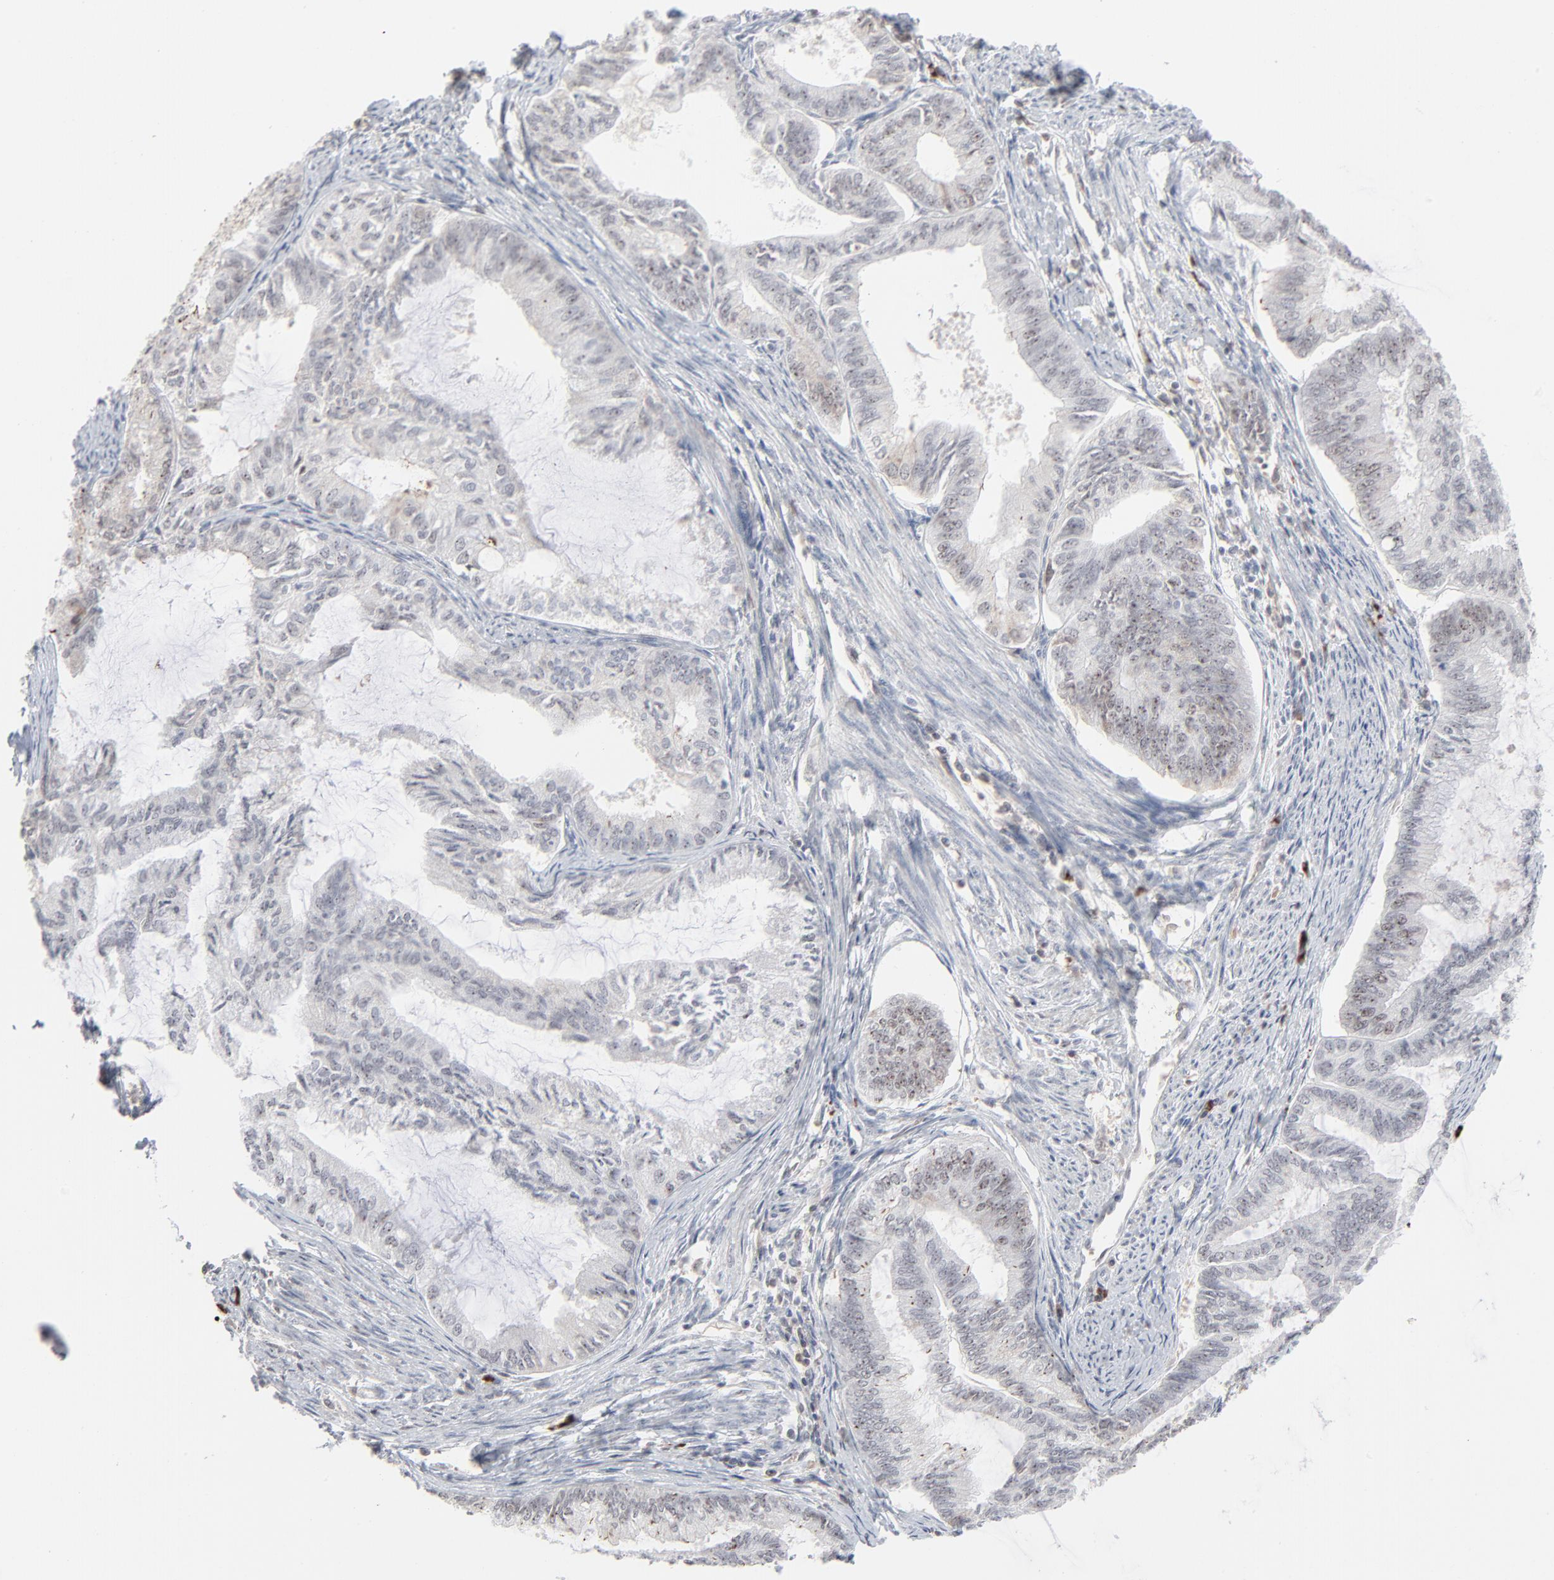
{"staining": {"intensity": "weak", "quantity": "<25%", "location": "nuclear"}, "tissue": "endometrial cancer", "cell_type": "Tumor cells", "image_type": "cancer", "snomed": [{"axis": "morphology", "description": "Adenocarcinoma, NOS"}, {"axis": "topography", "description": "Endometrium"}], "caption": "This is an immunohistochemistry (IHC) image of endometrial cancer. There is no staining in tumor cells.", "gene": "MPHOSPH6", "patient": {"sex": "female", "age": 86}}